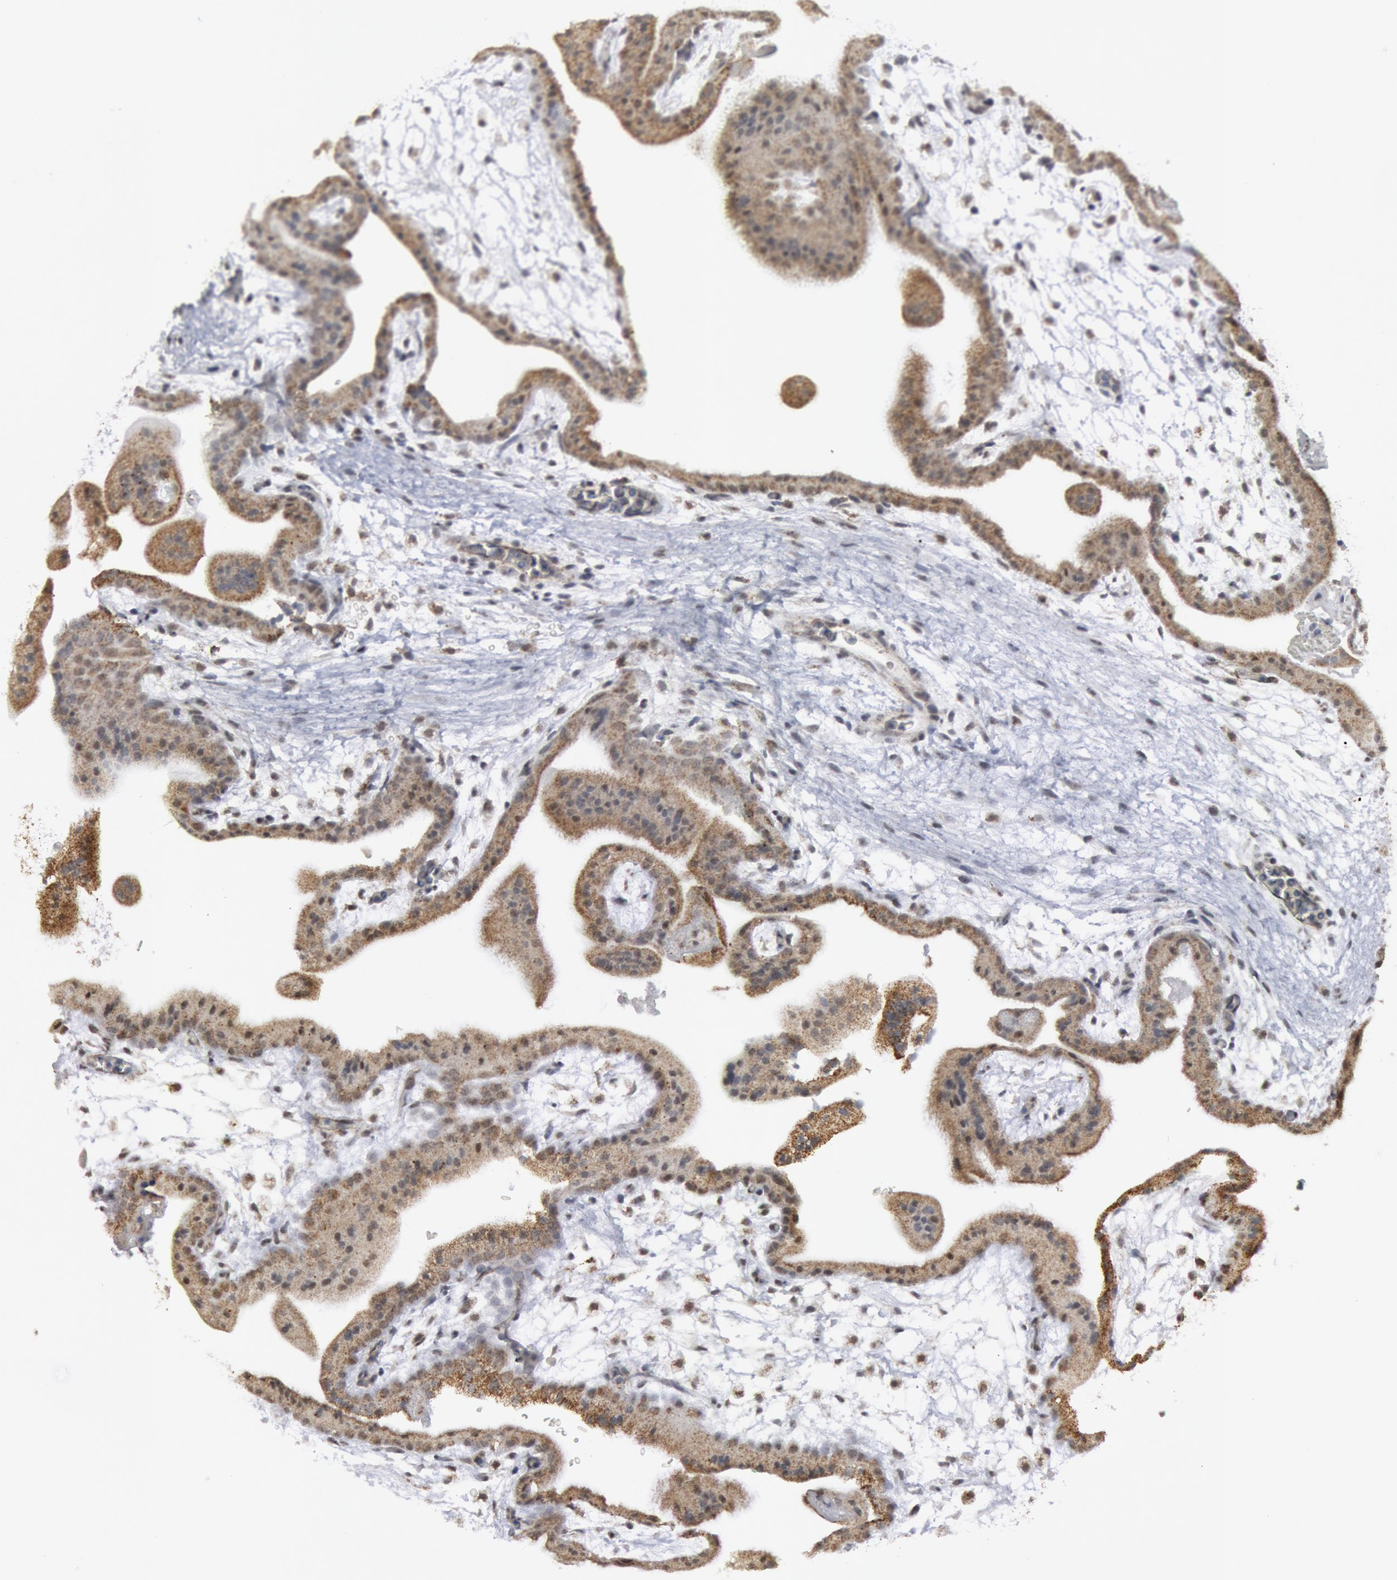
{"staining": {"intensity": "moderate", "quantity": ">75%", "location": "cytoplasmic/membranous"}, "tissue": "placenta", "cell_type": "Trophoblastic cells", "image_type": "normal", "snomed": [{"axis": "morphology", "description": "Normal tissue, NOS"}, {"axis": "topography", "description": "Placenta"}], "caption": "About >75% of trophoblastic cells in normal placenta display moderate cytoplasmic/membranous protein positivity as visualized by brown immunohistochemical staining.", "gene": "CASP9", "patient": {"sex": "female", "age": 35}}